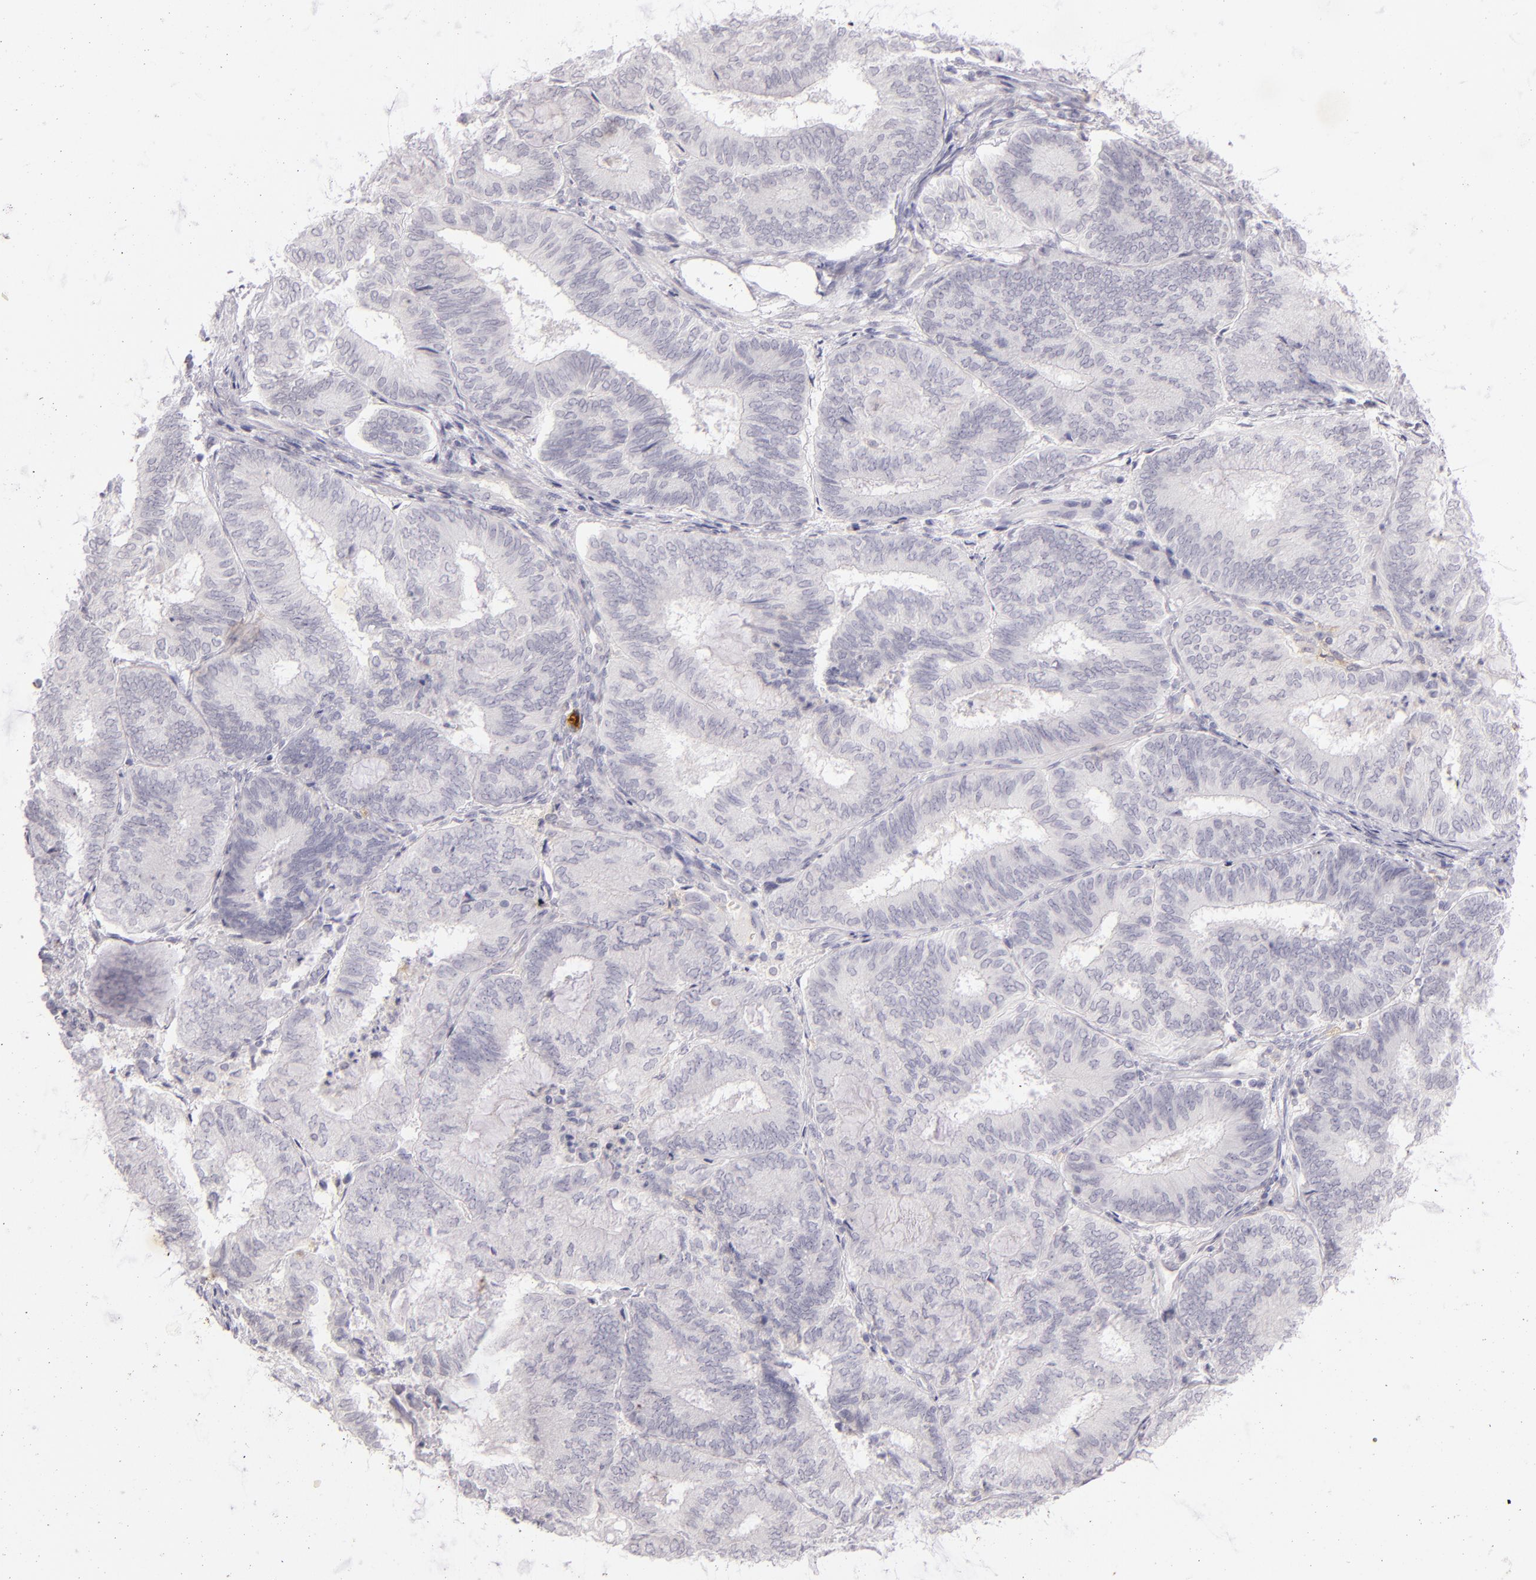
{"staining": {"intensity": "negative", "quantity": "none", "location": "none"}, "tissue": "endometrial cancer", "cell_type": "Tumor cells", "image_type": "cancer", "snomed": [{"axis": "morphology", "description": "Adenocarcinoma, NOS"}, {"axis": "topography", "description": "Endometrium"}], "caption": "Tumor cells are negative for brown protein staining in endometrial cancer (adenocarcinoma).", "gene": "CD40", "patient": {"sex": "female", "age": 59}}